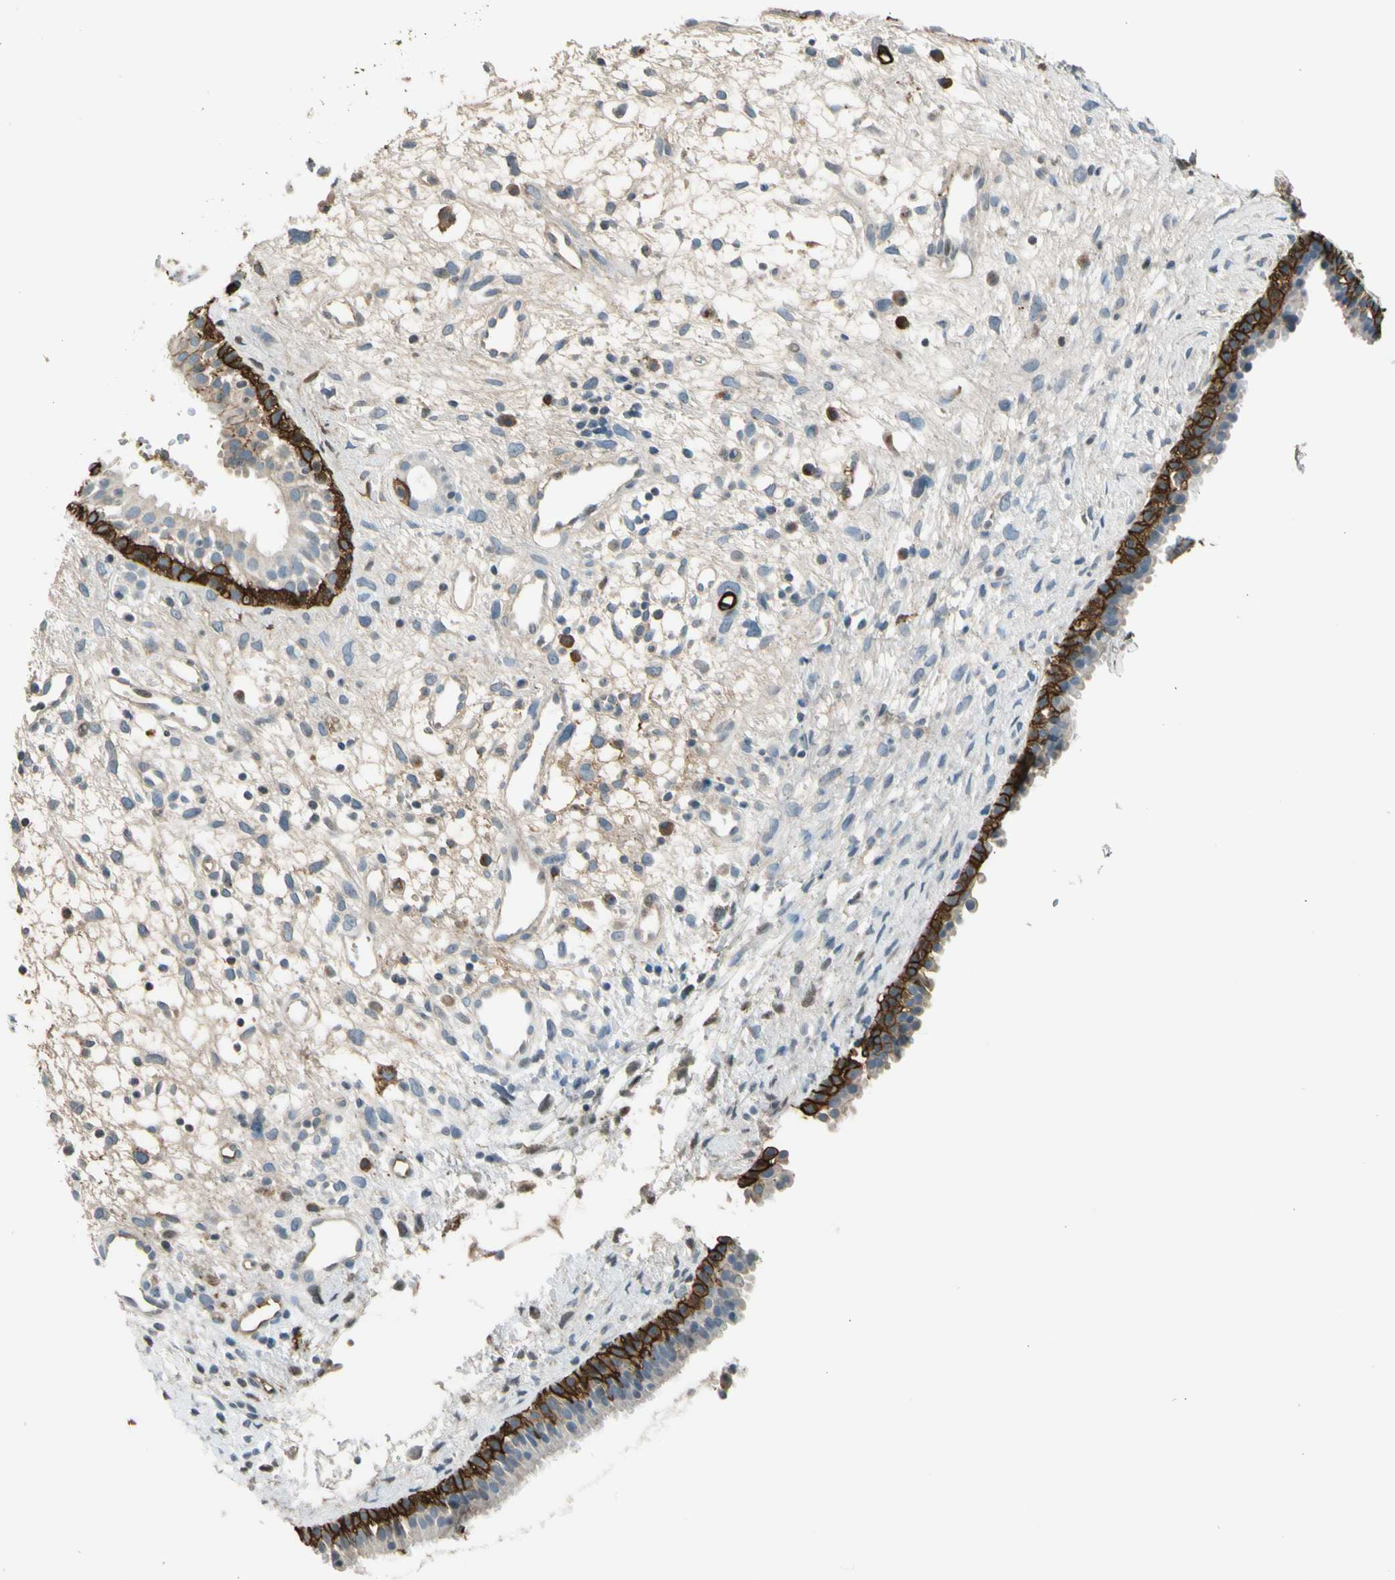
{"staining": {"intensity": "strong", "quantity": "<25%", "location": "cytoplasmic/membranous"}, "tissue": "nasopharynx", "cell_type": "Respiratory epithelial cells", "image_type": "normal", "snomed": [{"axis": "morphology", "description": "Normal tissue, NOS"}, {"axis": "topography", "description": "Nasopharynx"}], "caption": "Immunohistochemistry (IHC) image of unremarkable human nasopharynx stained for a protein (brown), which reveals medium levels of strong cytoplasmic/membranous expression in approximately <25% of respiratory epithelial cells.", "gene": "PDPN", "patient": {"sex": "male", "age": 22}}